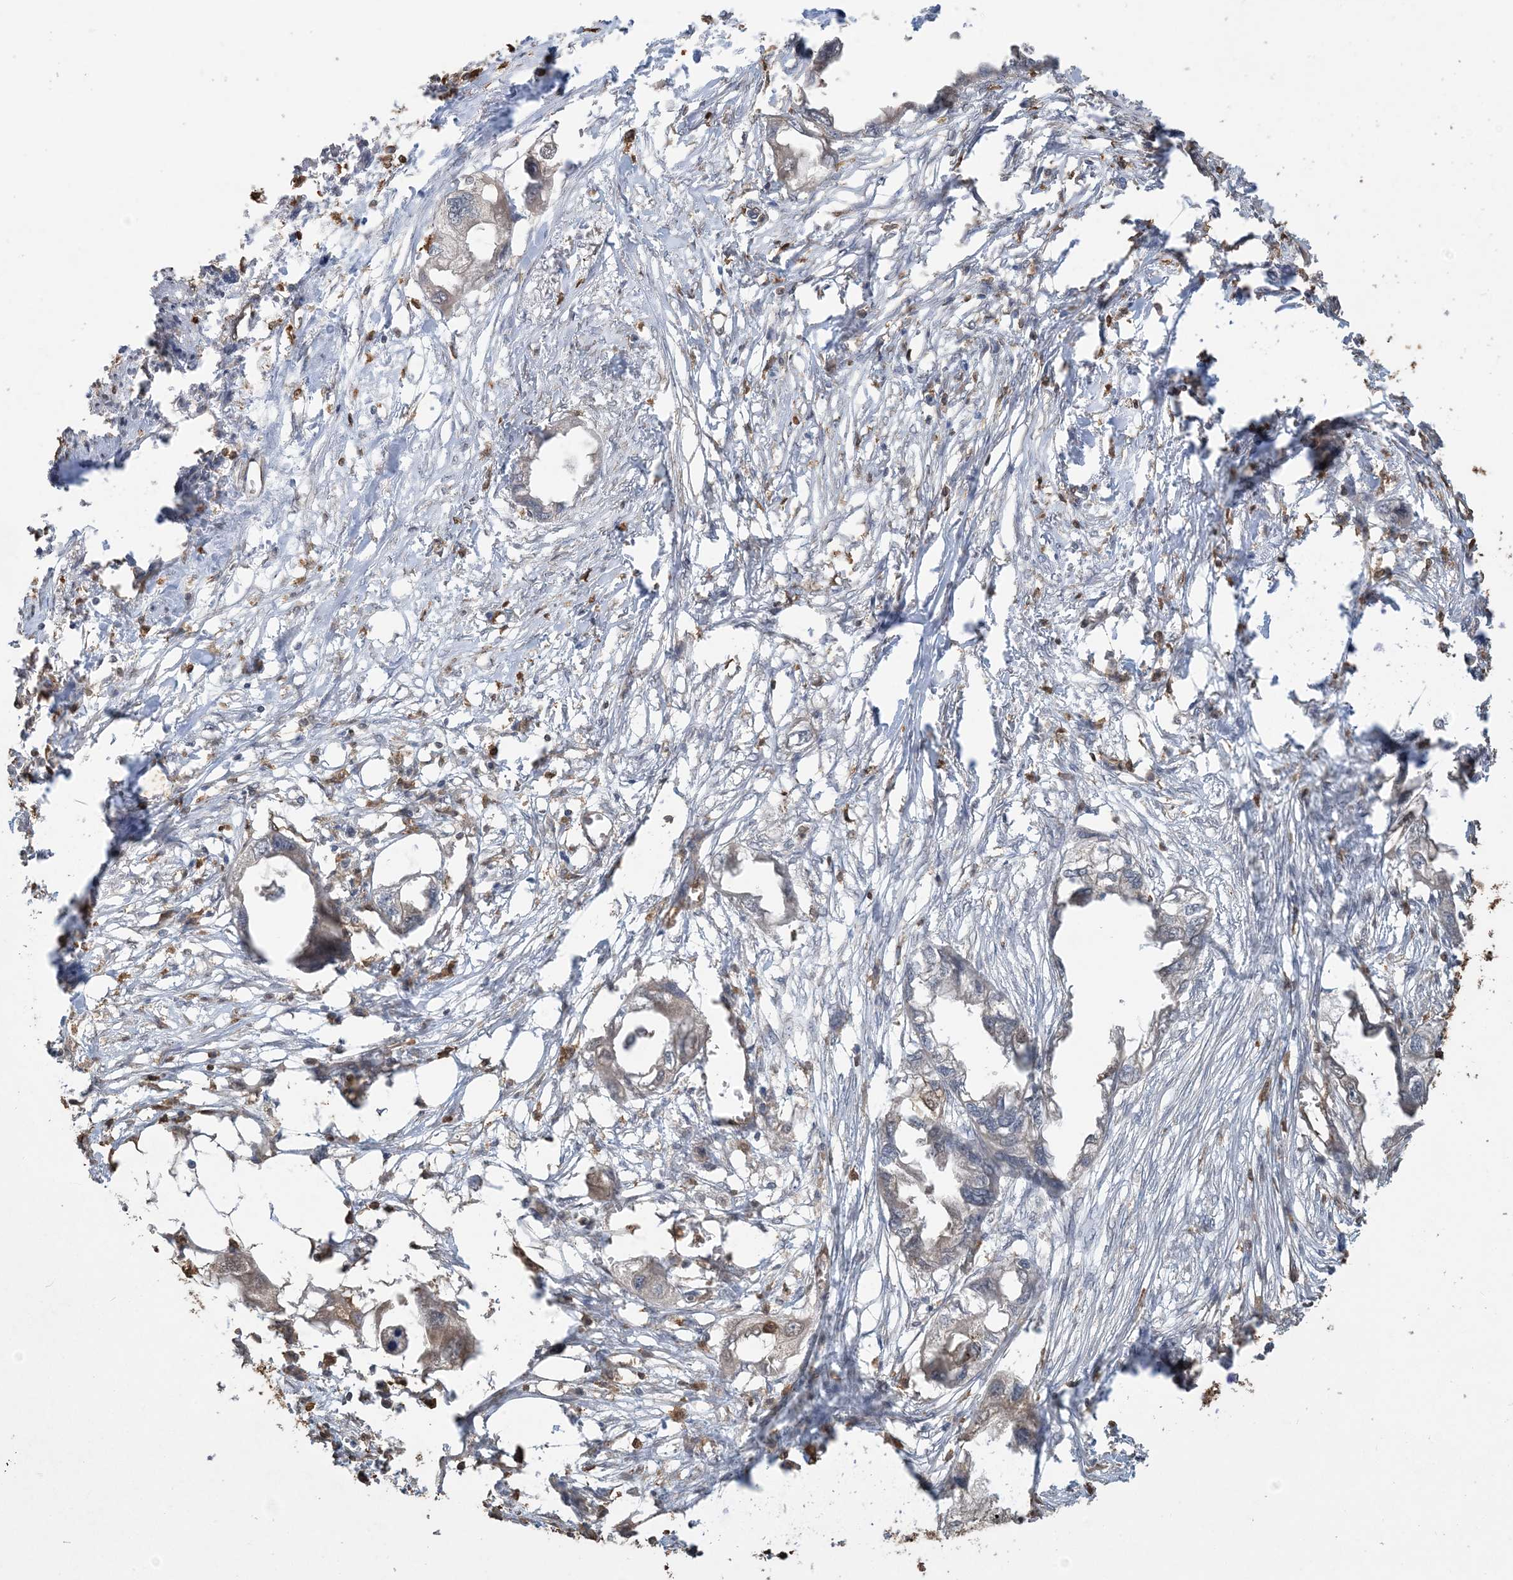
{"staining": {"intensity": "weak", "quantity": "25%-75%", "location": "cytoplasmic/membranous"}, "tissue": "endometrial cancer", "cell_type": "Tumor cells", "image_type": "cancer", "snomed": [{"axis": "morphology", "description": "Adenocarcinoma, NOS"}, {"axis": "morphology", "description": "Adenocarcinoma, metastatic, NOS"}, {"axis": "topography", "description": "Adipose tissue"}, {"axis": "topography", "description": "Endometrium"}], "caption": "Weak cytoplasmic/membranous expression for a protein is present in approximately 25%-75% of tumor cells of endometrial cancer (adenocarcinoma) using immunohistochemistry (IHC).", "gene": "TMSB4X", "patient": {"sex": "female", "age": 67}}